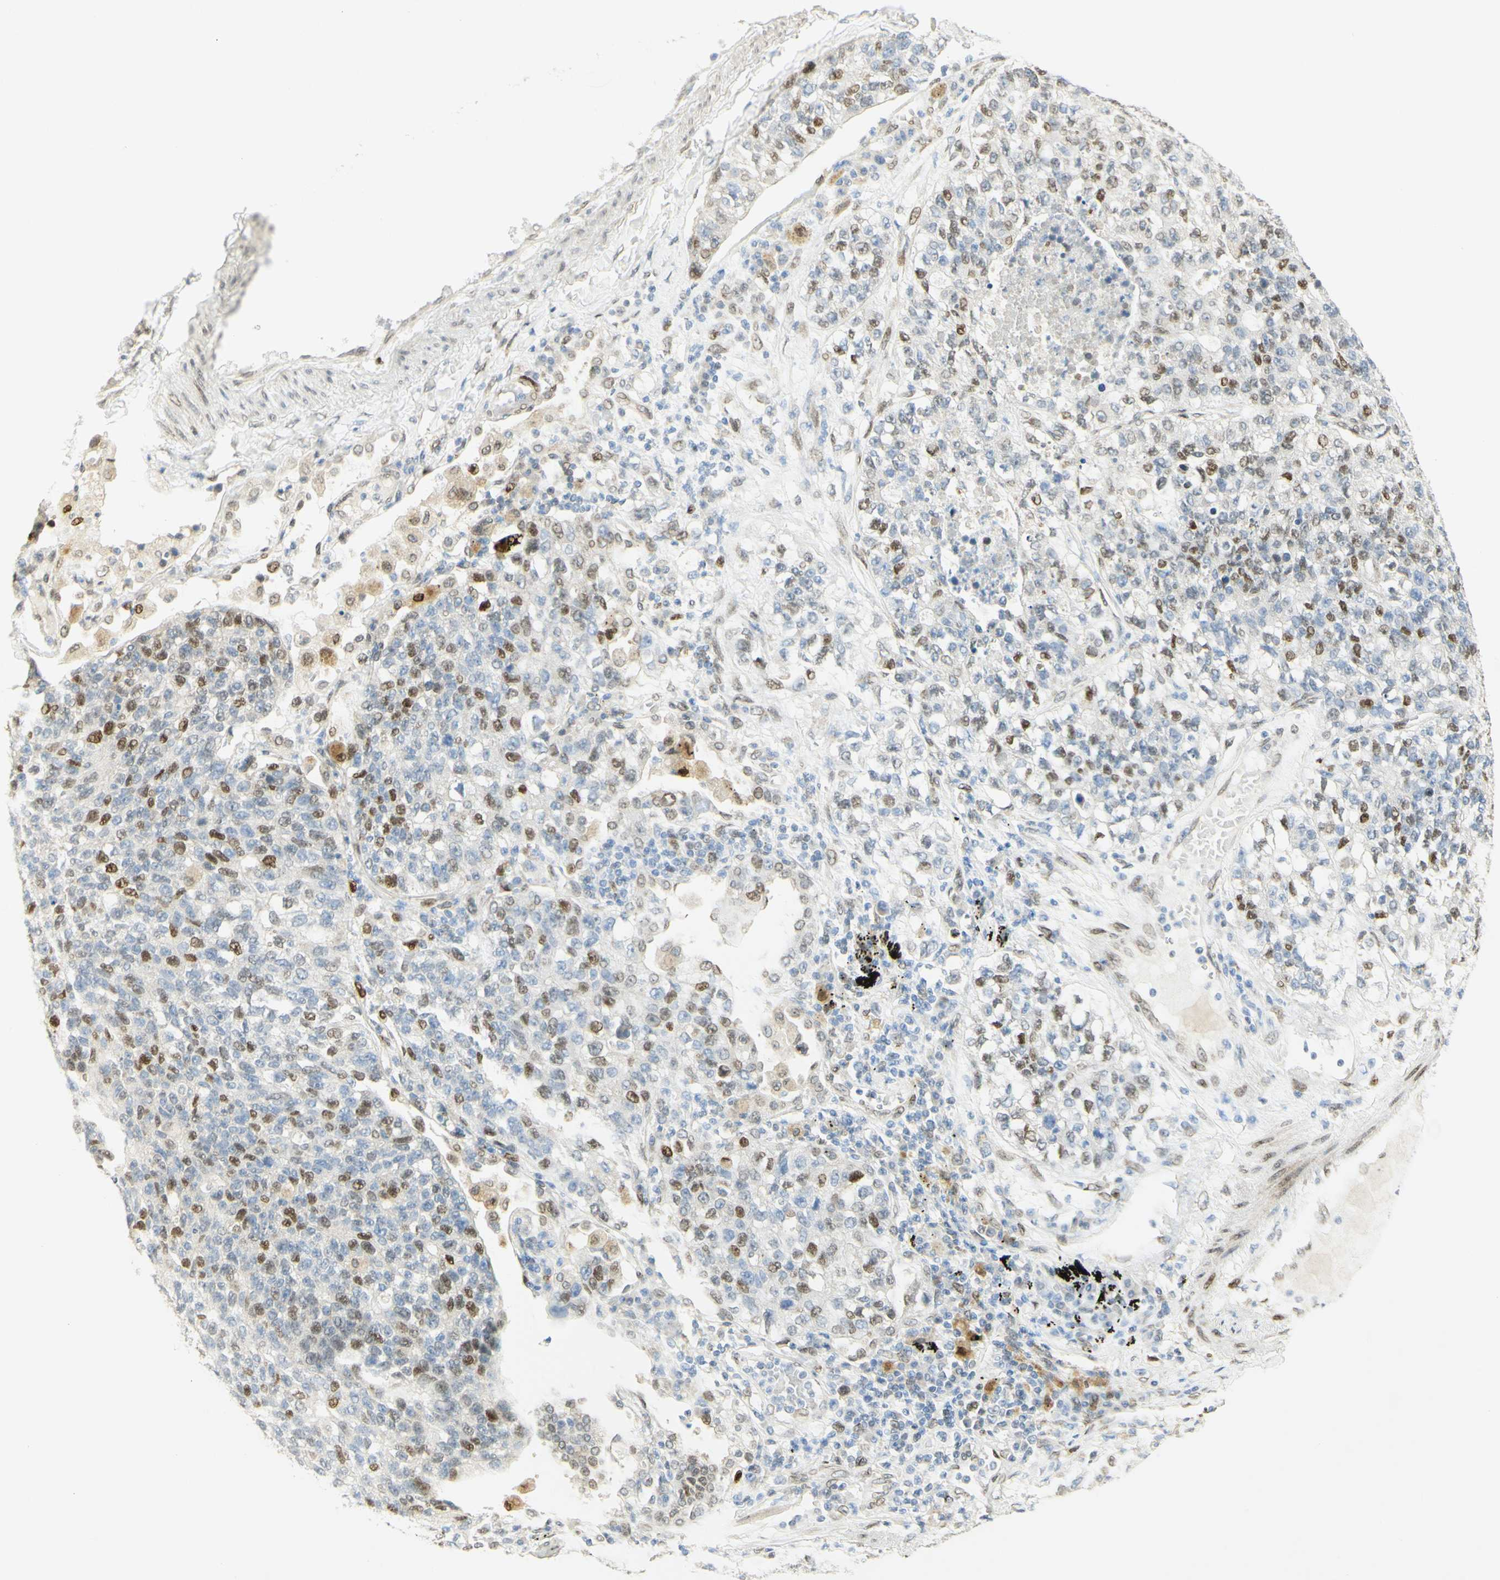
{"staining": {"intensity": "moderate", "quantity": "25%-75%", "location": "nuclear"}, "tissue": "lung cancer", "cell_type": "Tumor cells", "image_type": "cancer", "snomed": [{"axis": "morphology", "description": "Adenocarcinoma, NOS"}, {"axis": "topography", "description": "Lung"}], "caption": "Protein positivity by IHC reveals moderate nuclear staining in about 25%-75% of tumor cells in lung cancer (adenocarcinoma).", "gene": "E2F1", "patient": {"sex": "male", "age": 49}}